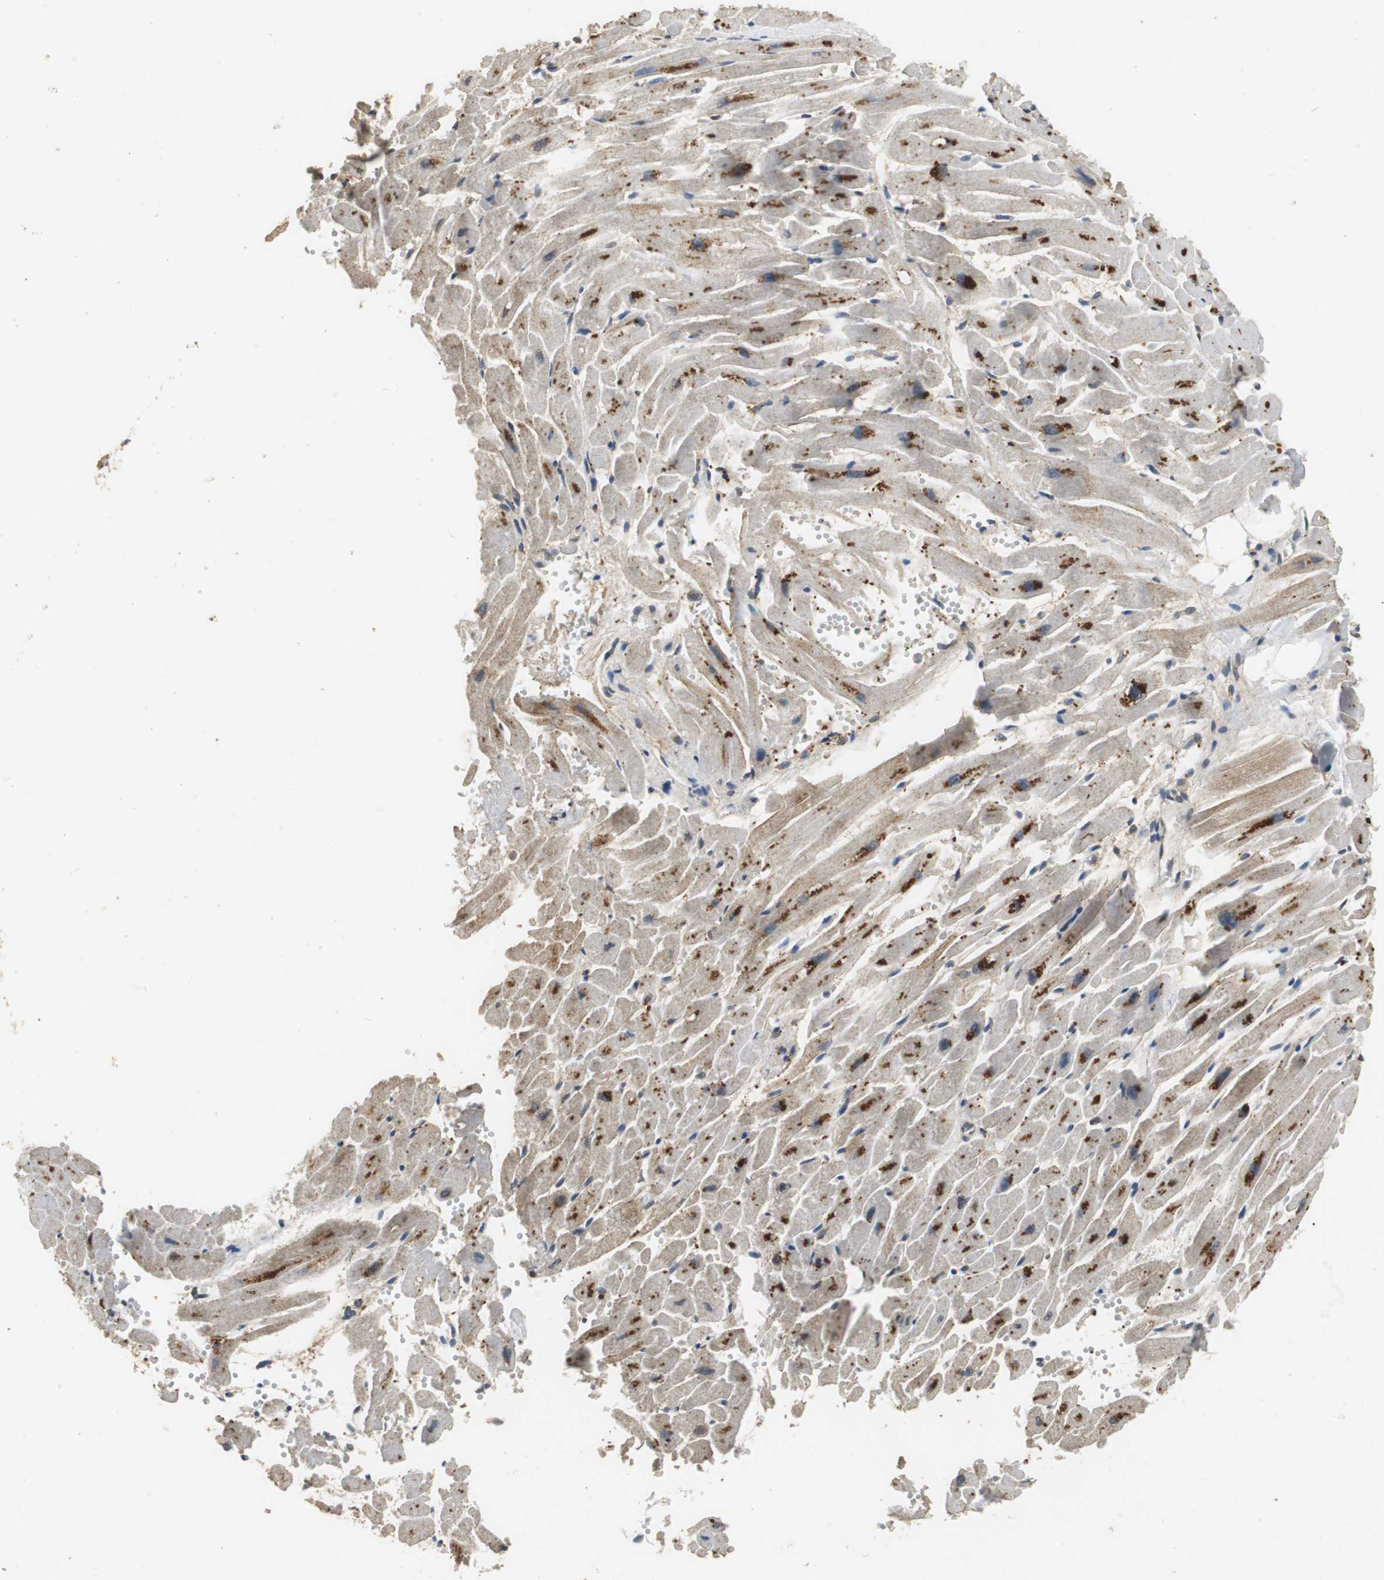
{"staining": {"intensity": "strong", "quantity": "25%-75%", "location": "cytoplasmic/membranous"}, "tissue": "heart muscle", "cell_type": "Cardiomyocytes", "image_type": "normal", "snomed": [{"axis": "morphology", "description": "Normal tissue, NOS"}, {"axis": "topography", "description": "Heart"}], "caption": "Protein staining reveals strong cytoplasmic/membranous staining in approximately 25%-75% of cardiomyocytes in unremarkable heart muscle. Using DAB (brown) and hematoxylin (blue) stains, captured at high magnification using brightfield microscopy.", "gene": "VBP1", "patient": {"sex": "female", "age": 19}}